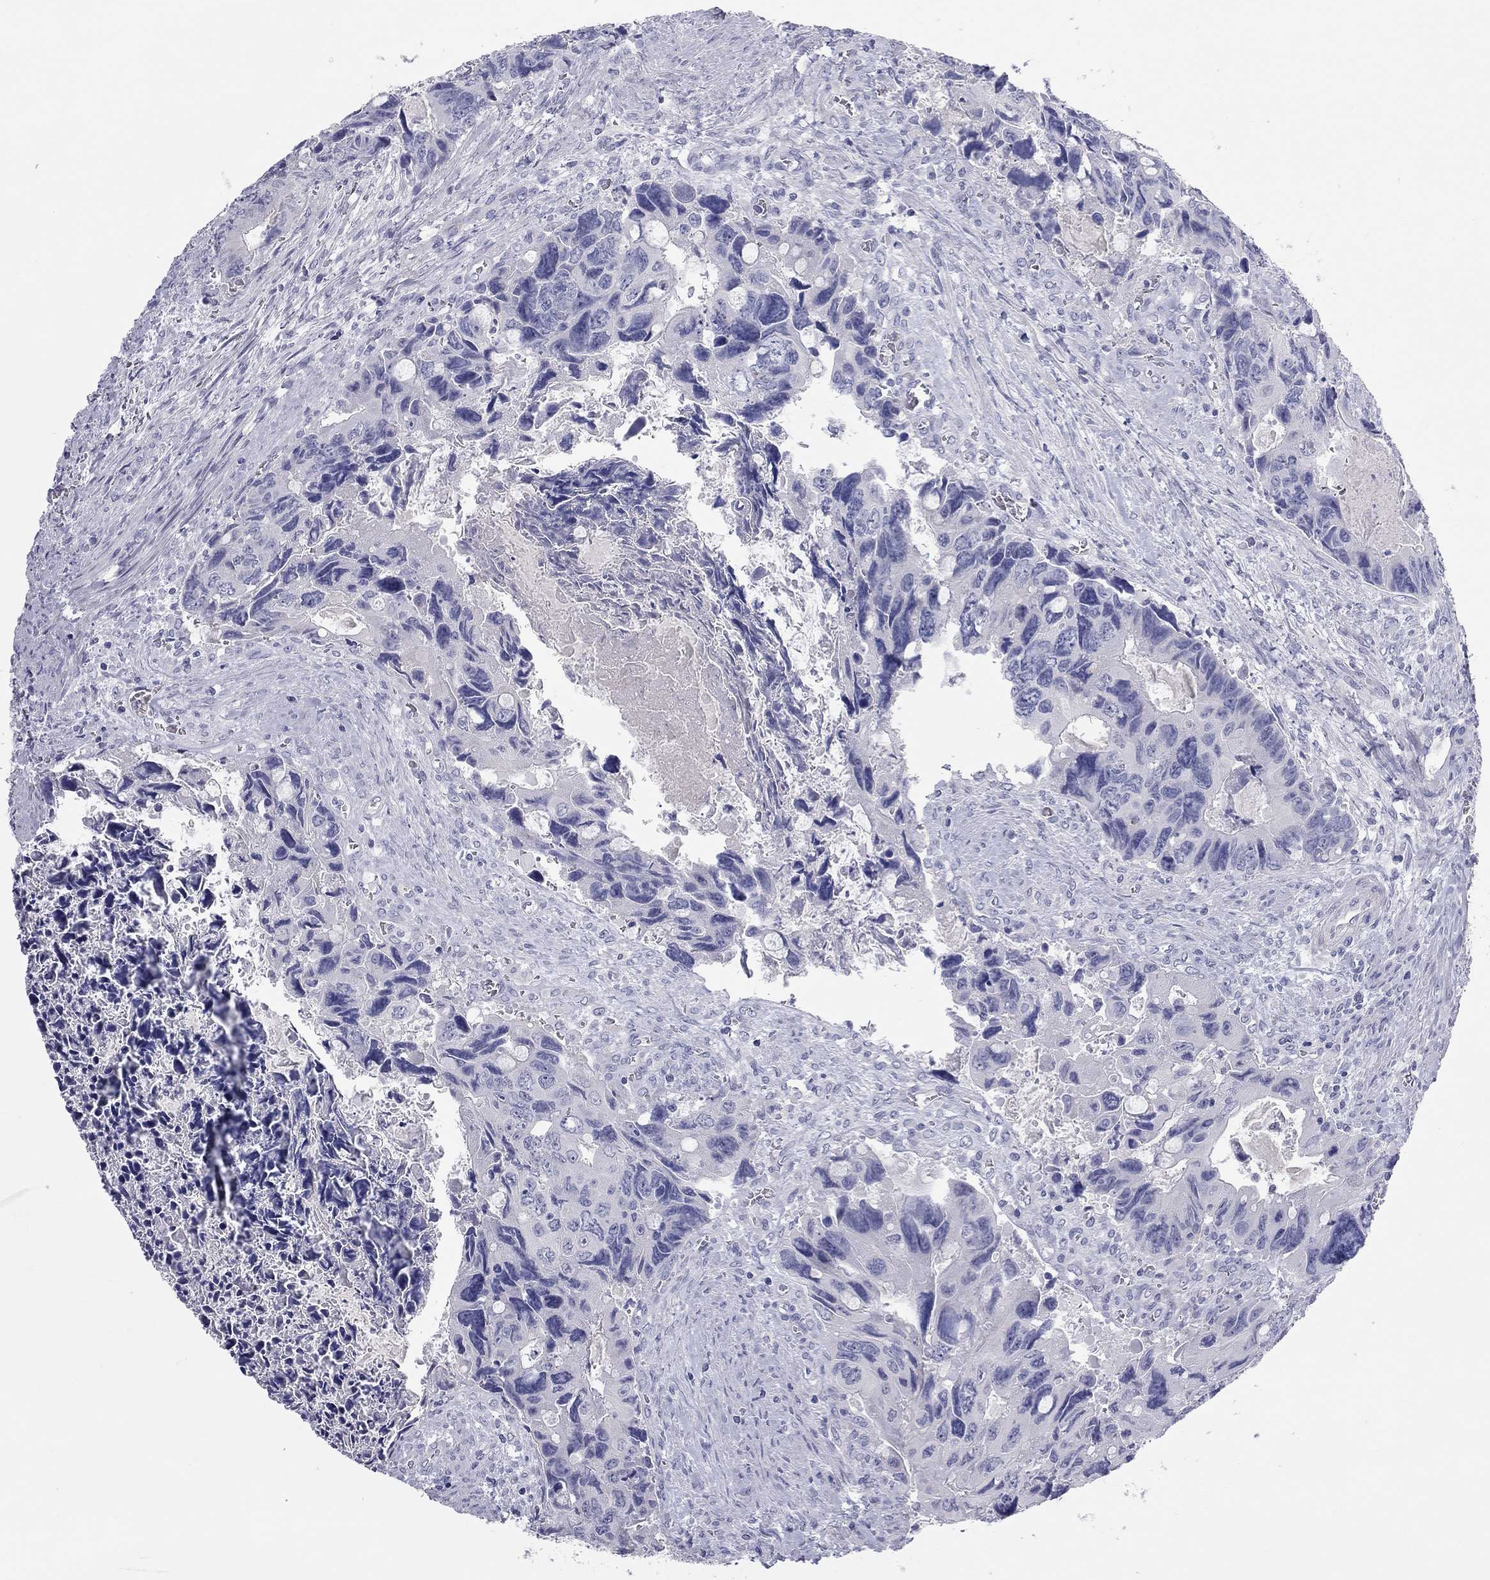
{"staining": {"intensity": "negative", "quantity": "none", "location": "none"}, "tissue": "colorectal cancer", "cell_type": "Tumor cells", "image_type": "cancer", "snomed": [{"axis": "morphology", "description": "Adenocarcinoma, NOS"}, {"axis": "topography", "description": "Rectum"}], "caption": "This is an immunohistochemistry histopathology image of human colorectal adenocarcinoma. There is no positivity in tumor cells.", "gene": "PCDHGC5", "patient": {"sex": "male", "age": 62}}